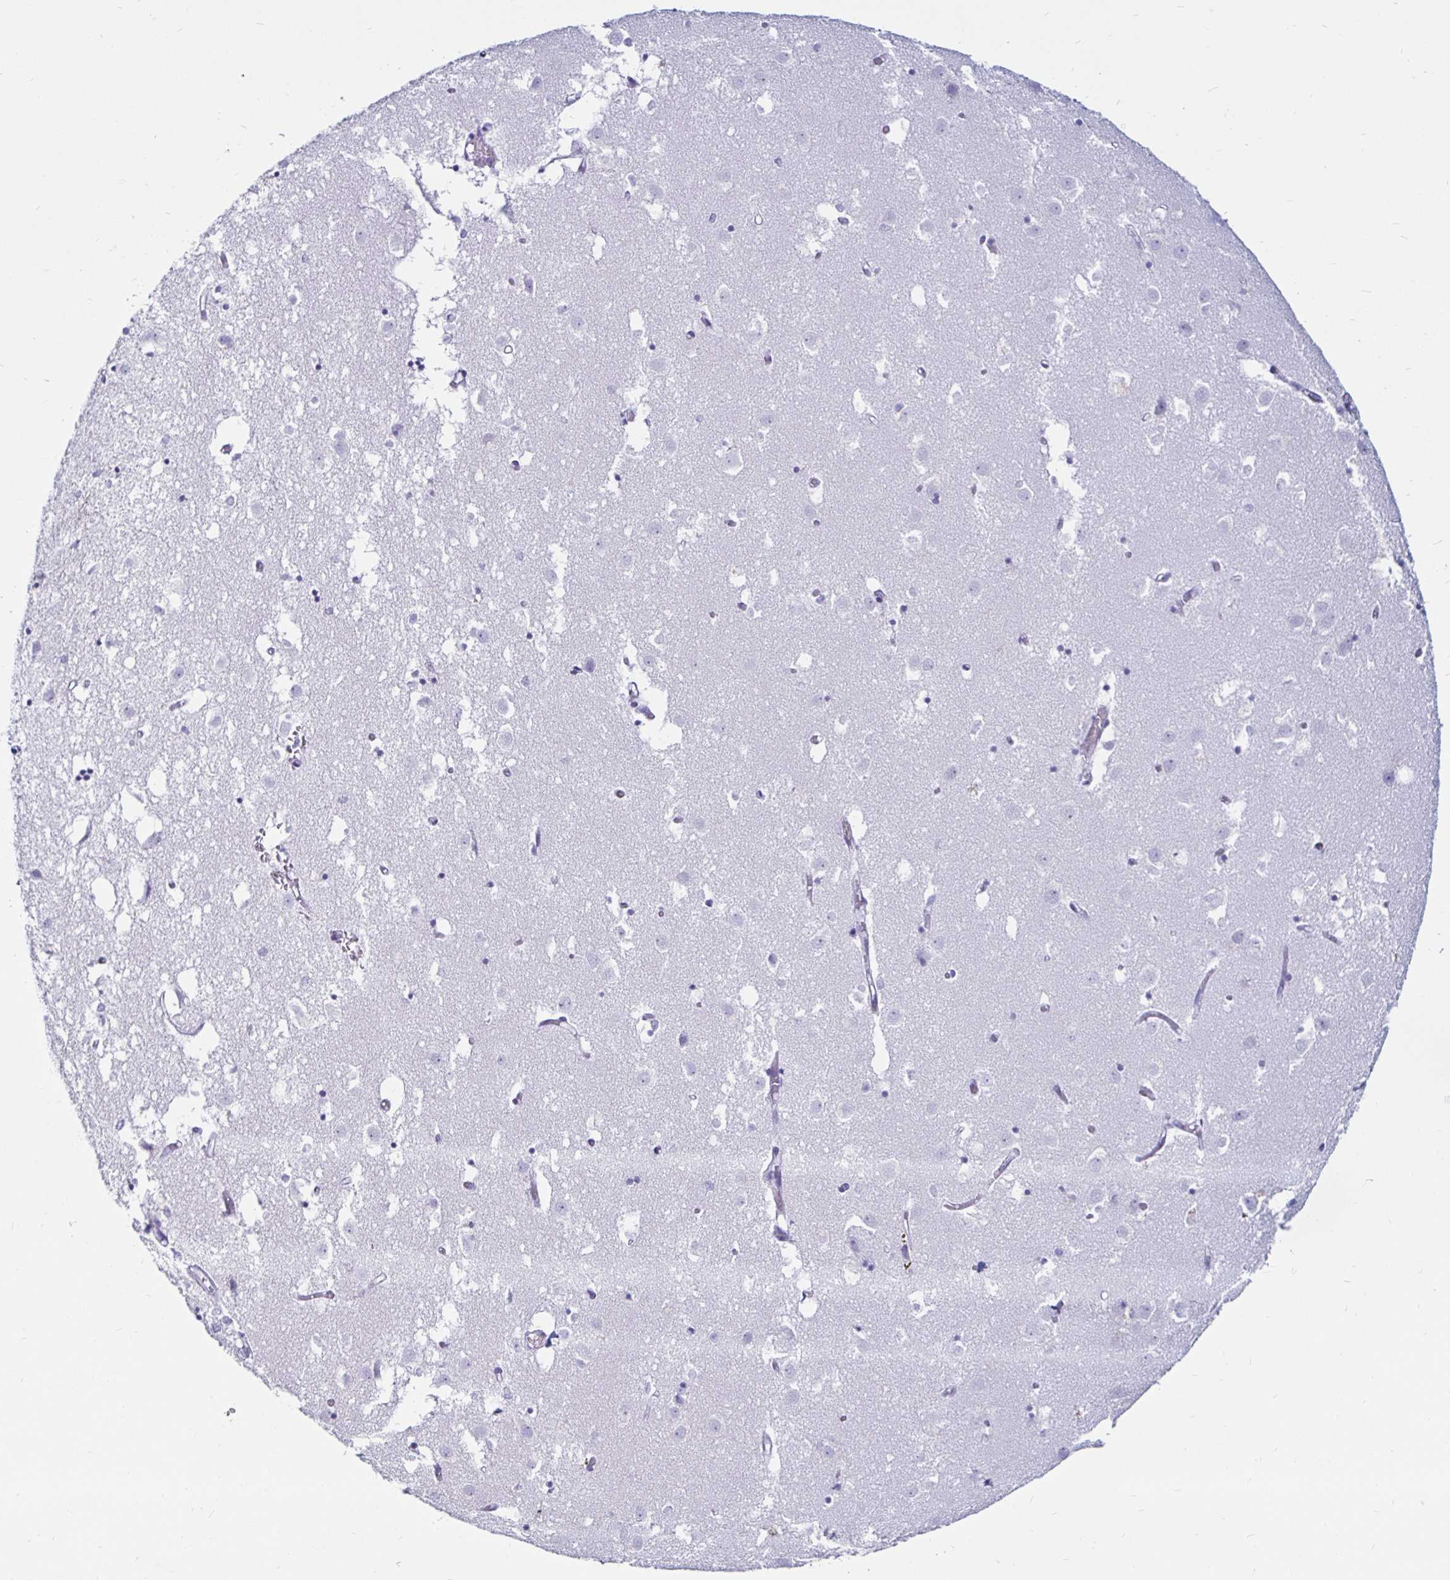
{"staining": {"intensity": "negative", "quantity": "none", "location": "none"}, "tissue": "caudate", "cell_type": "Glial cells", "image_type": "normal", "snomed": [{"axis": "morphology", "description": "Normal tissue, NOS"}, {"axis": "topography", "description": "Lateral ventricle wall"}], "caption": "This photomicrograph is of normal caudate stained with IHC to label a protein in brown with the nuclei are counter-stained blue. There is no positivity in glial cells.", "gene": "TIMP1", "patient": {"sex": "male", "age": 70}}